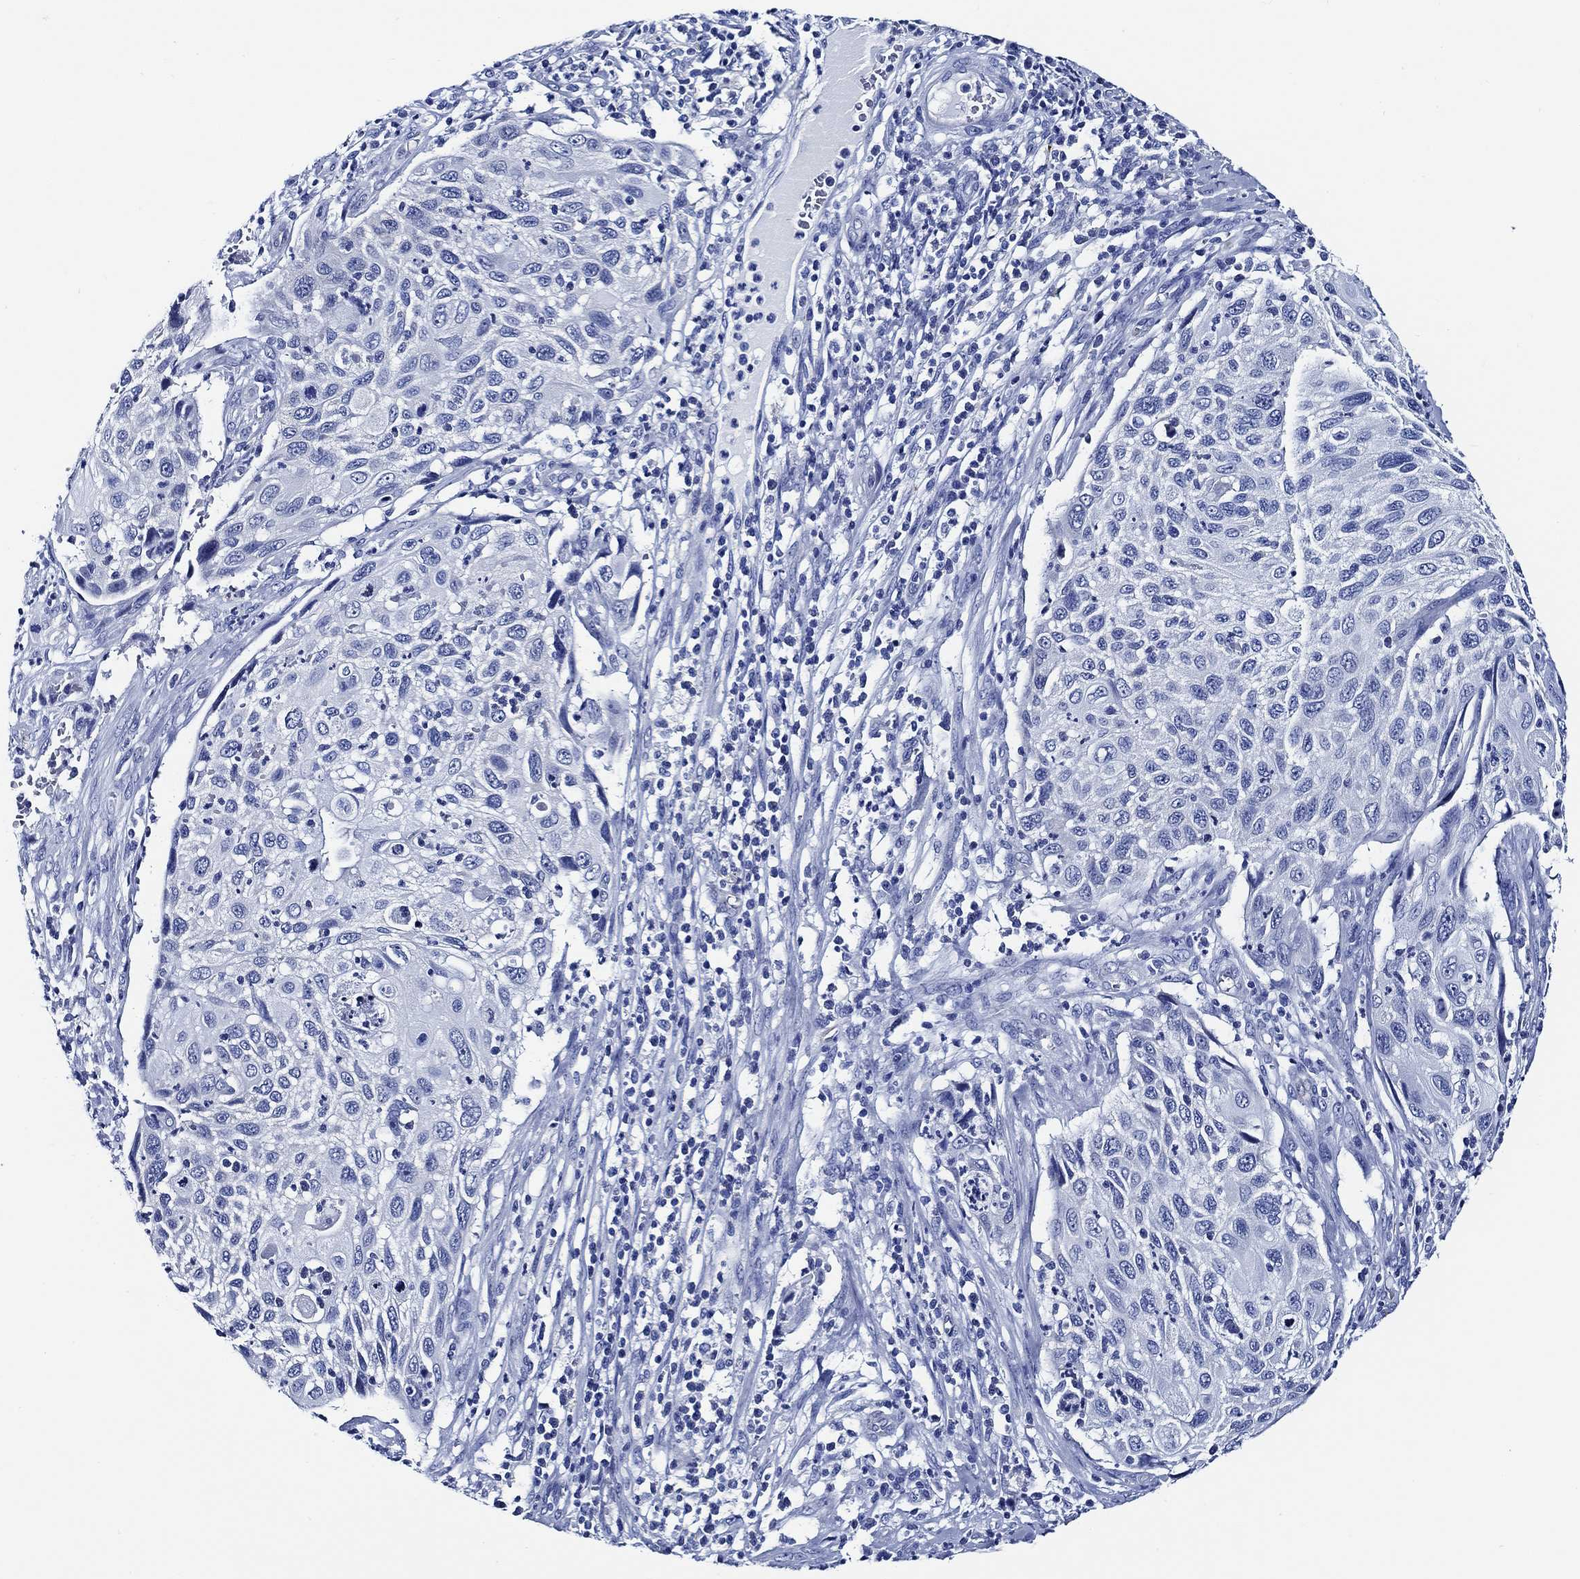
{"staining": {"intensity": "negative", "quantity": "none", "location": "none"}, "tissue": "cervical cancer", "cell_type": "Tumor cells", "image_type": "cancer", "snomed": [{"axis": "morphology", "description": "Squamous cell carcinoma, NOS"}, {"axis": "topography", "description": "Cervix"}], "caption": "Immunohistochemical staining of cervical cancer (squamous cell carcinoma) demonstrates no significant staining in tumor cells.", "gene": "WDR62", "patient": {"sex": "female", "age": 70}}